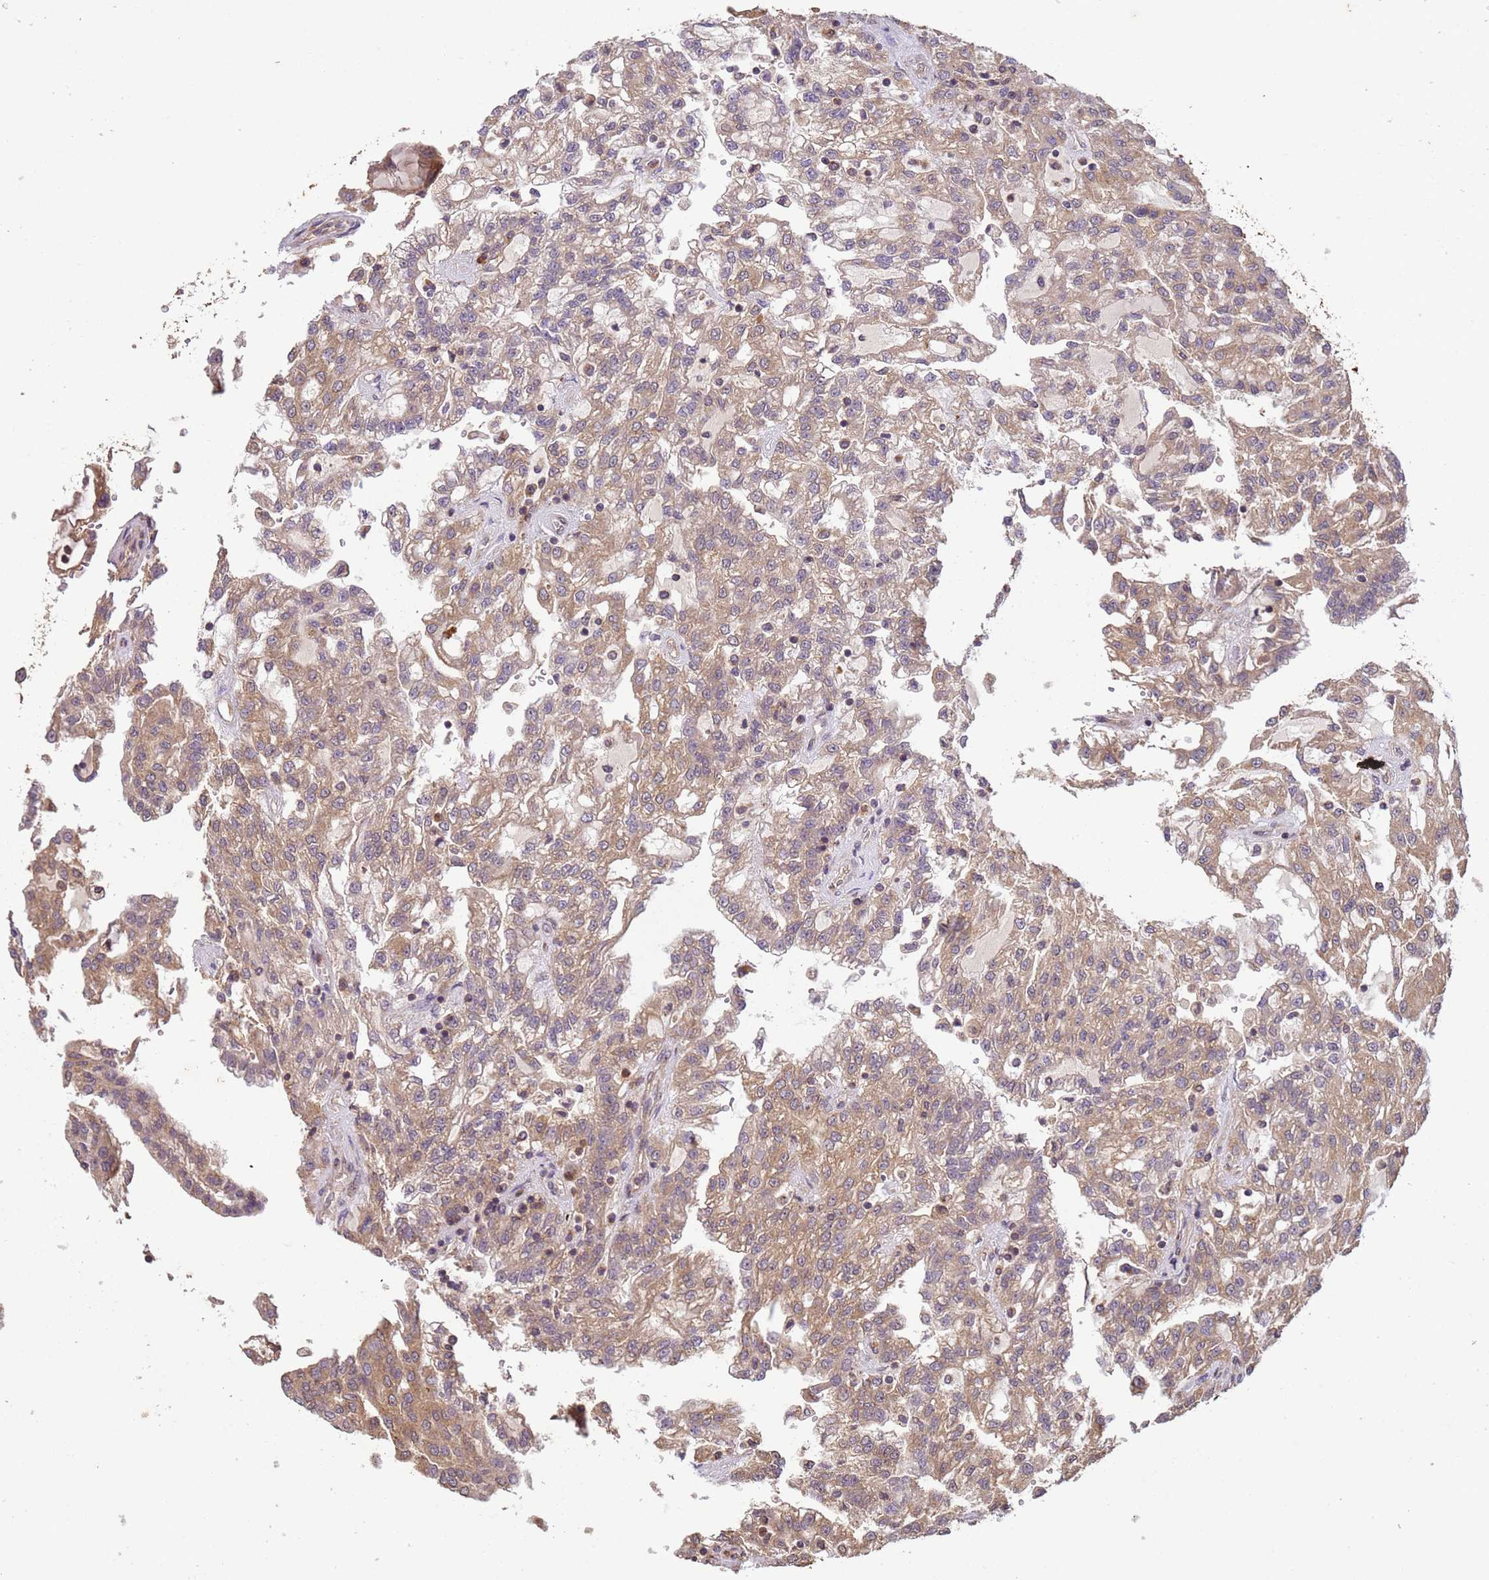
{"staining": {"intensity": "moderate", "quantity": ">75%", "location": "cytoplasmic/membranous"}, "tissue": "renal cancer", "cell_type": "Tumor cells", "image_type": "cancer", "snomed": [{"axis": "morphology", "description": "Adenocarcinoma, NOS"}, {"axis": "topography", "description": "Kidney"}], "caption": "Approximately >75% of tumor cells in human renal cancer exhibit moderate cytoplasmic/membranous protein staining as visualized by brown immunohistochemical staining.", "gene": "FASTKD1", "patient": {"sex": "male", "age": 63}}